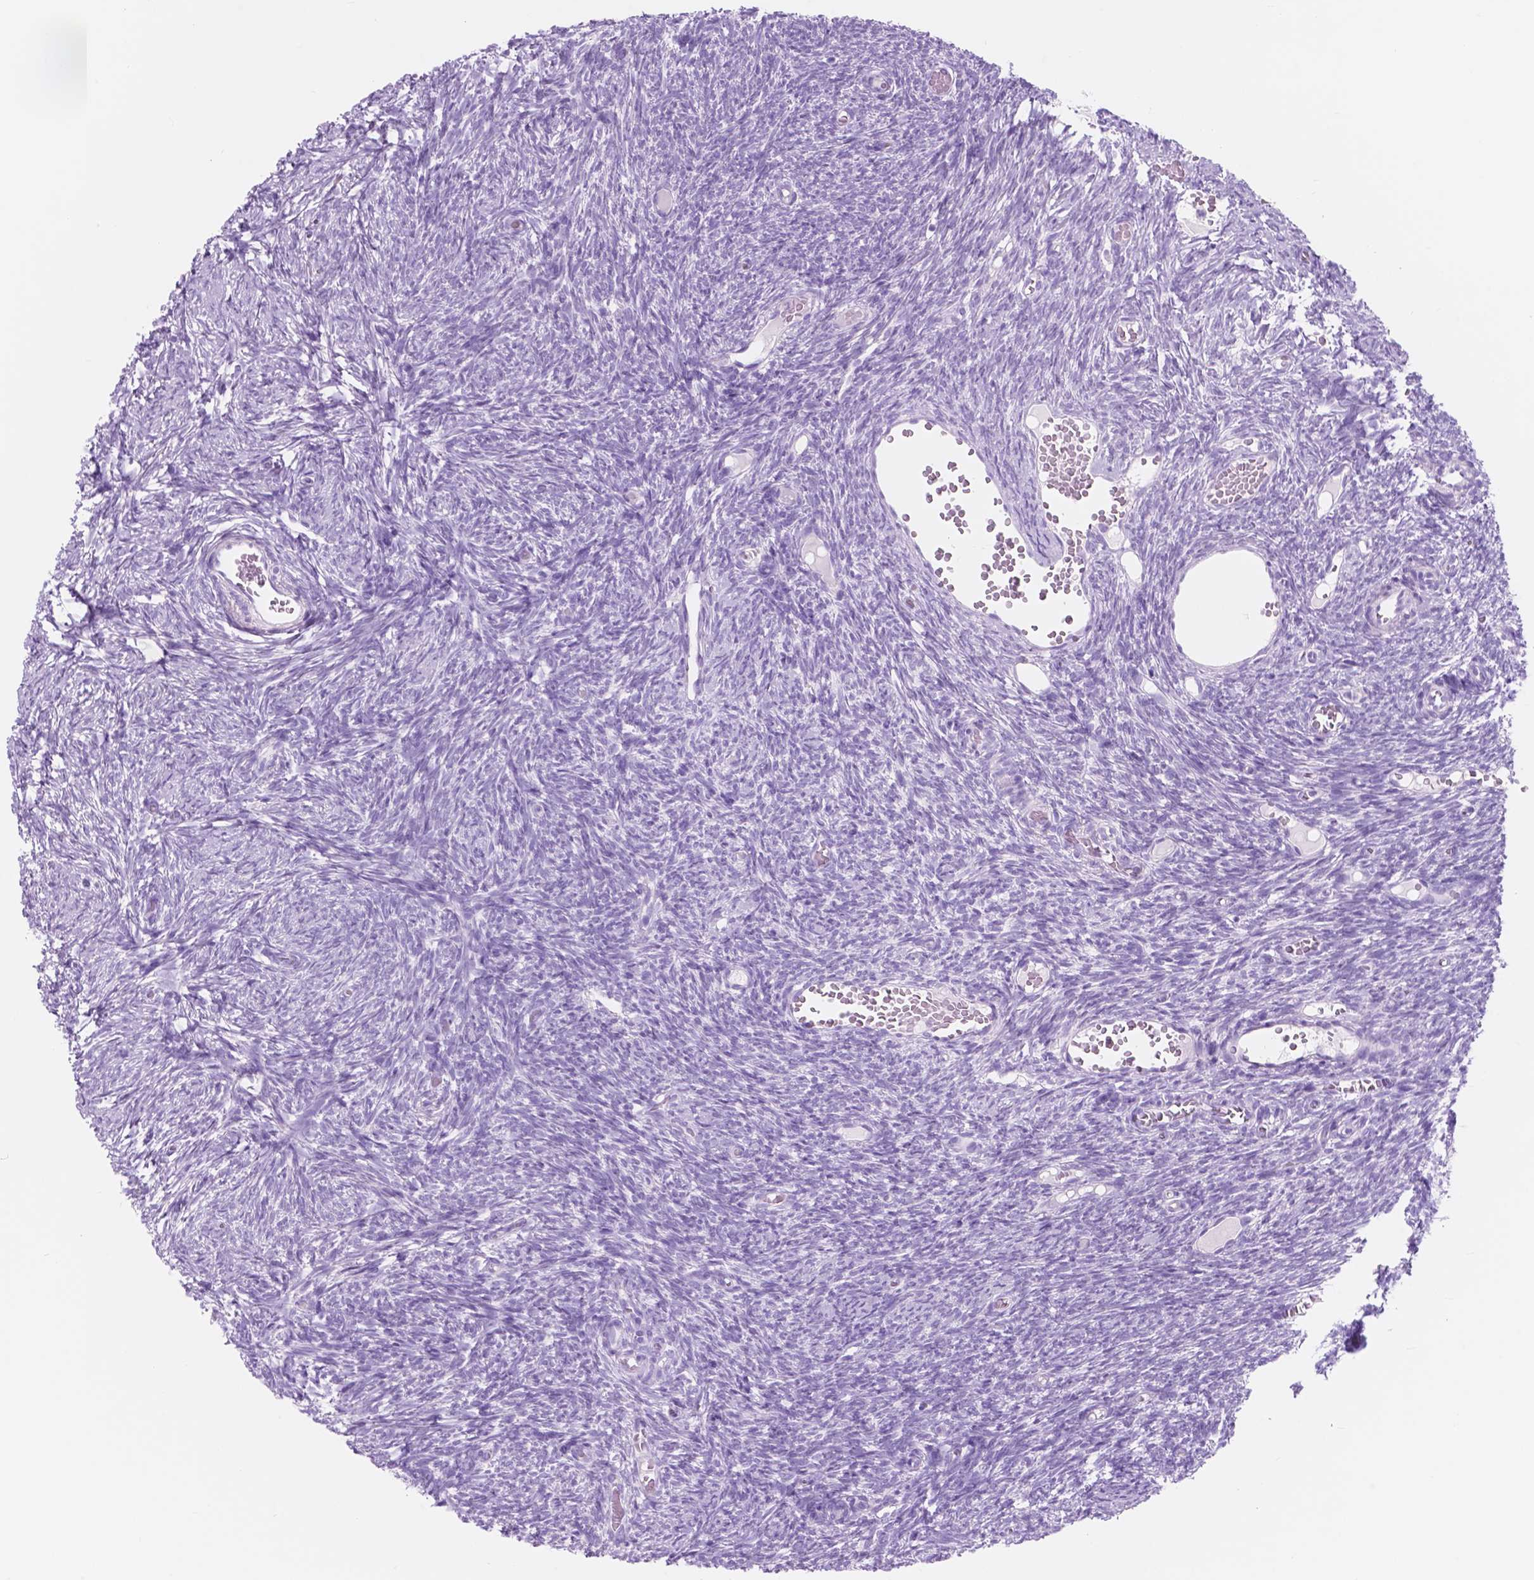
{"staining": {"intensity": "negative", "quantity": "none", "location": "none"}, "tissue": "ovary", "cell_type": "Ovarian stroma cells", "image_type": "normal", "snomed": [{"axis": "morphology", "description": "Normal tissue, NOS"}, {"axis": "topography", "description": "Ovary"}], "caption": "This is a micrograph of immunohistochemistry (IHC) staining of unremarkable ovary, which shows no staining in ovarian stroma cells.", "gene": "CUZD1", "patient": {"sex": "female", "age": 39}}